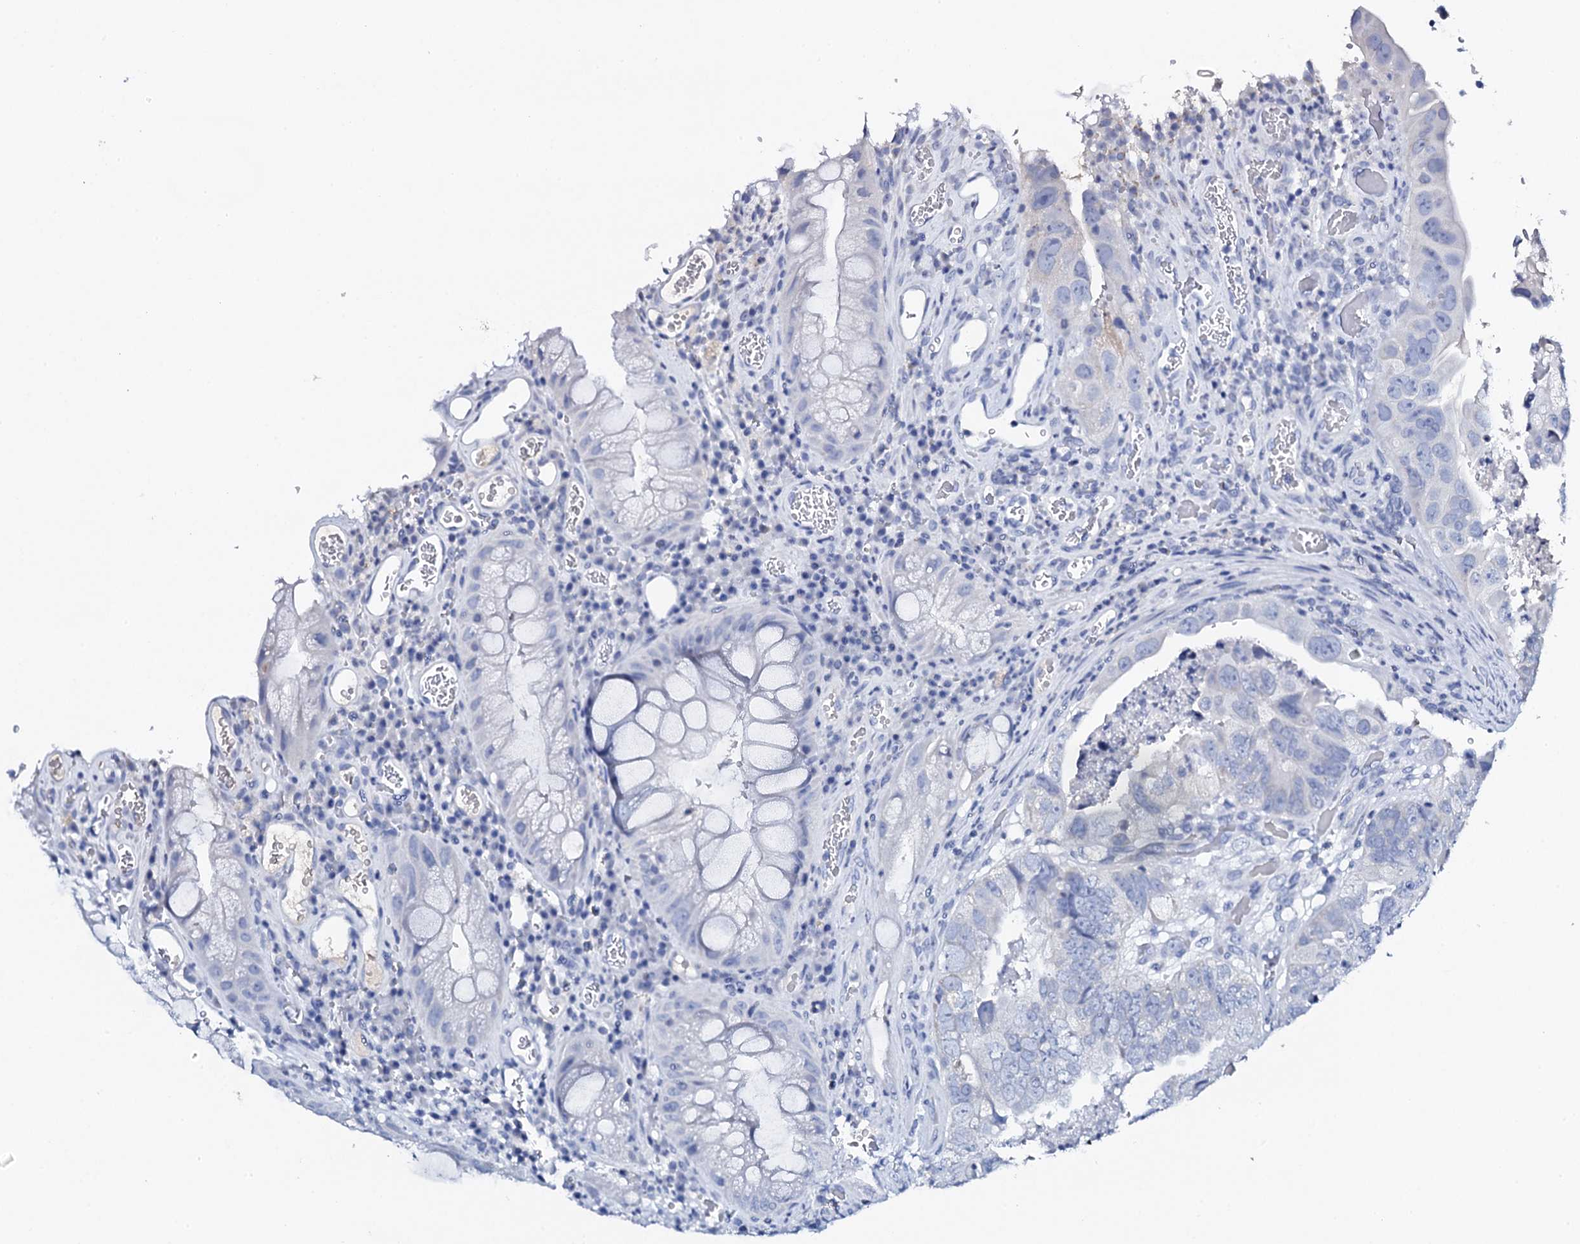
{"staining": {"intensity": "negative", "quantity": "none", "location": "none"}, "tissue": "colorectal cancer", "cell_type": "Tumor cells", "image_type": "cancer", "snomed": [{"axis": "morphology", "description": "Adenocarcinoma, NOS"}, {"axis": "topography", "description": "Rectum"}], "caption": "Immunohistochemistry of adenocarcinoma (colorectal) shows no positivity in tumor cells.", "gene": "FBXL16", "patient": {"sex": "male", "age": 63}}